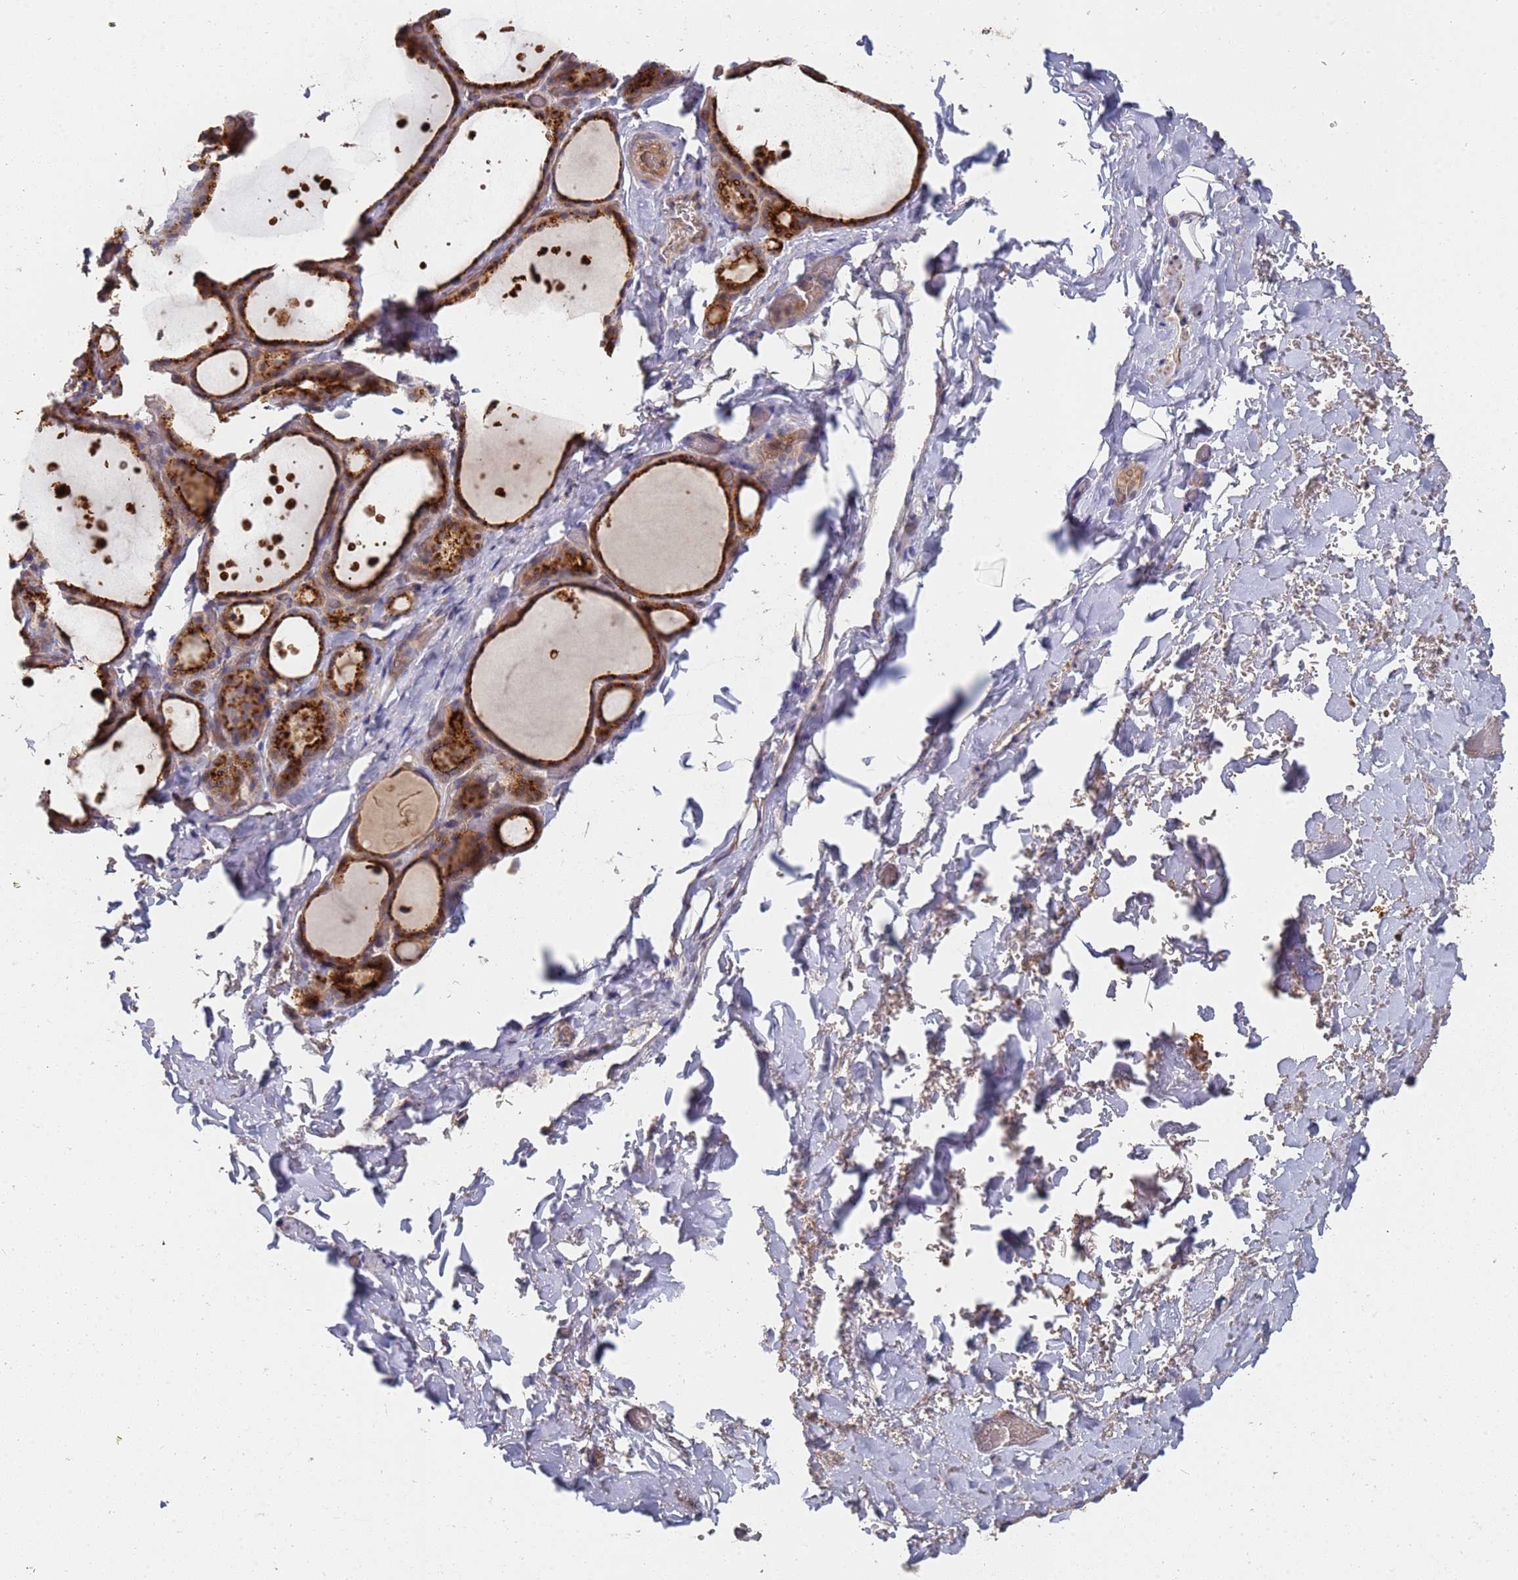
{"staining": {"intensity": "strong", "quantity": ">75%", "location": "cytoplasmic/membranous"}, "tissue": "thyroid gland", "cell_type": "Glandular cells", "image_type": "normal", "snomed": [{"axis": "morphology", "description": "Normal tissue, NOS"}, {"axis": "topography", "description": "Thyroid gland"}], "caption": "Immunohistochemistry (IHC) (DAB (3,3'-diaminobenzidine)) staining of benign human thyroid gland shows strong cytoplasmic/membranous protein staining in about >75% of glandular cells.", "gene": "ABCB6", "patient": {"sex": "female", "age": 44}}